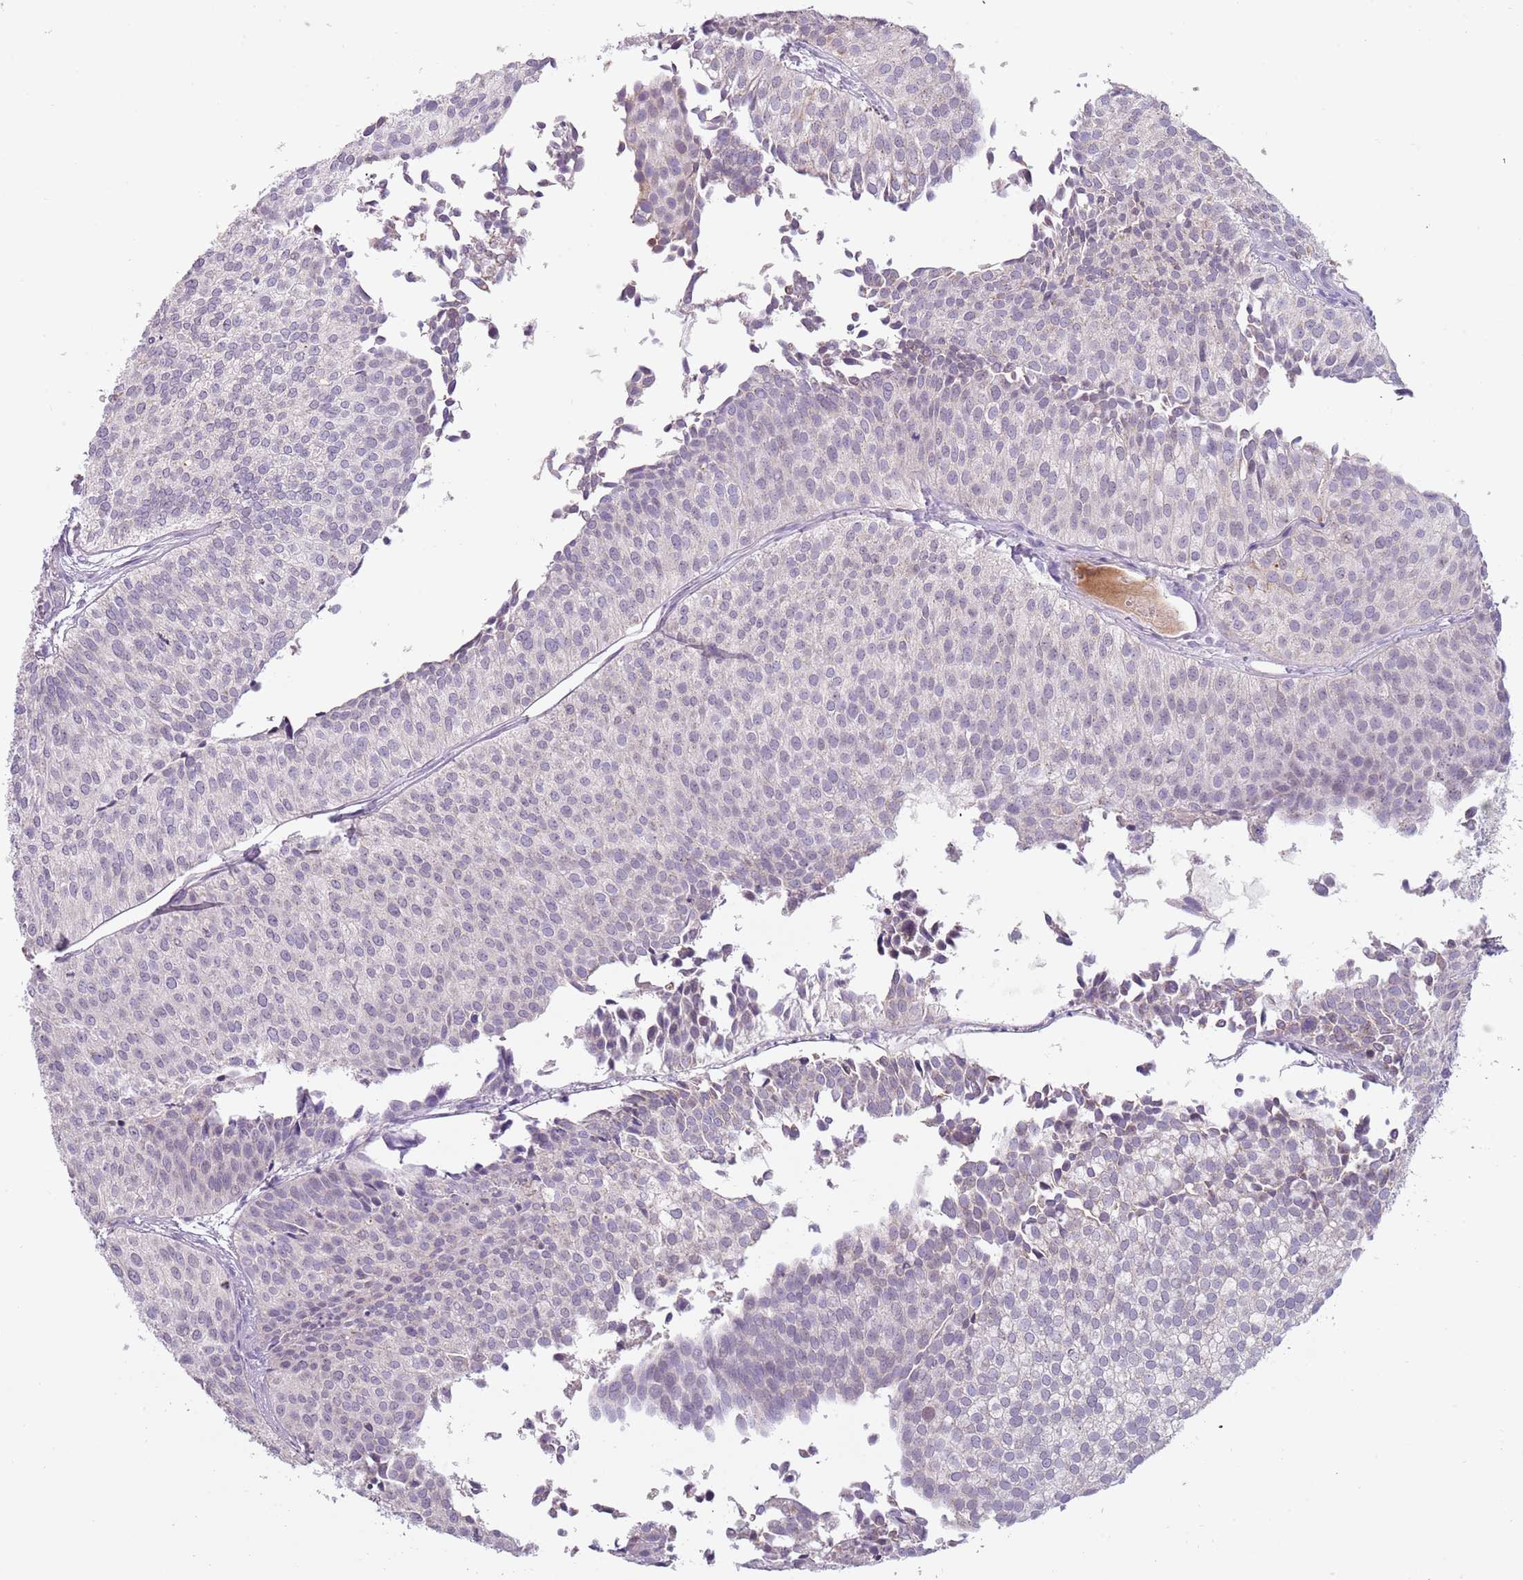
{"staining": {"intensity": "moderate", "quantity": "<25%", "location": "cytoplasmic/membranous"}, "tissue": "urothelial cancer", "cell_type": "Tumor cells", "image_type": "cancer", "snomed": [{"axis": "morphology", "description": "Urothelial carcinoma, Low grade"}, {"axis": "topography", "description": "Urinary bladder"}], "caption": "IHC staining of urothelial carcinoma (low-grade), which reveals low levels of moderate cytoplasmic/membranous expression in about <25% of tumor cells indicating moderate cytoplasmic/membranous protein staining. The staining was performed using DAB (brown) for protein detection and nuclei were counterstained in hematoxylin (blue).", "gene": "SYS1", "patient": {"sex": "male", "age": 84}}